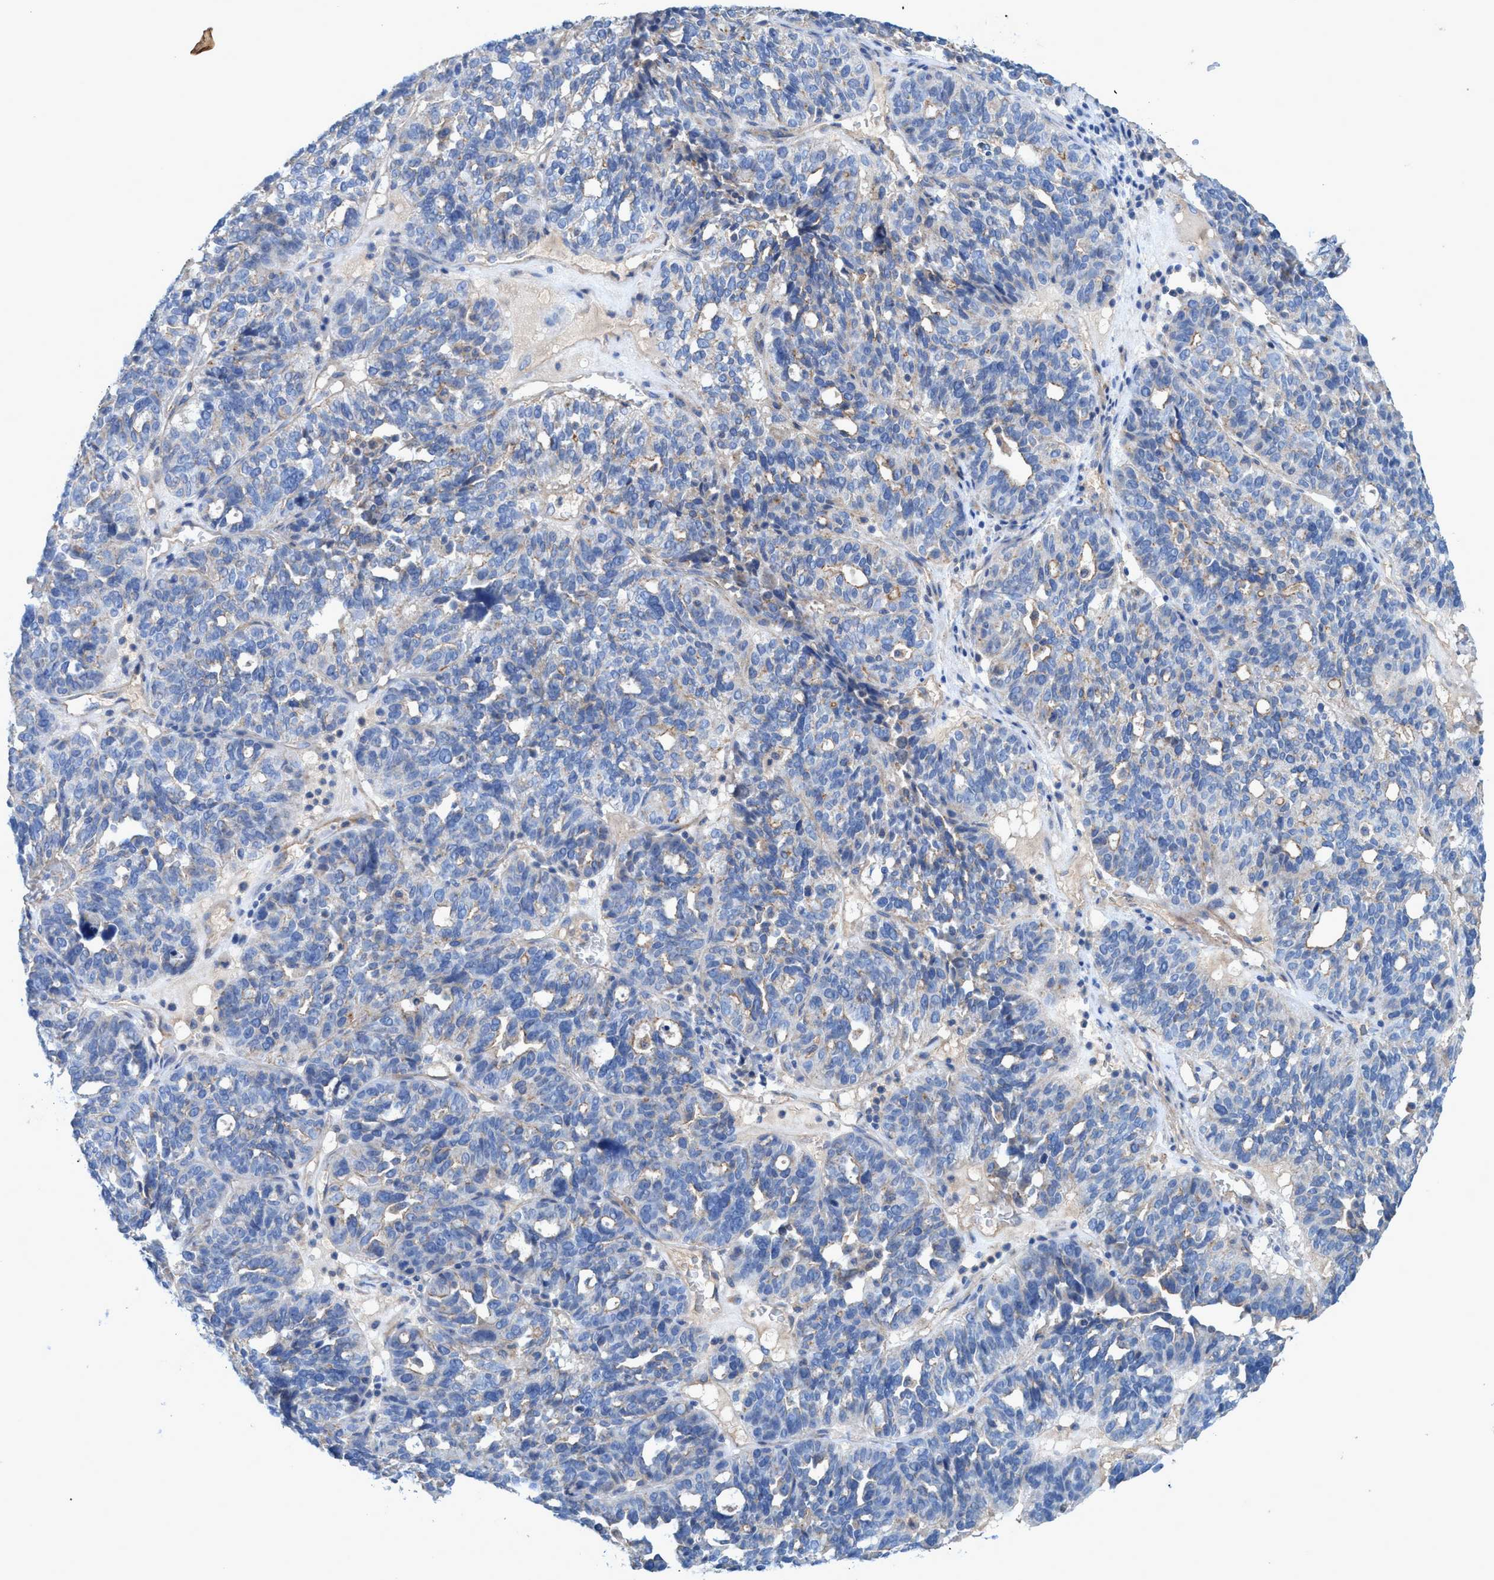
{"staining": {"intensity": "weak", "quantity": "<25%", "location": "cytoplasmic/membranous"}, "tissue": "ovarian cancer", "cell_type": "Tumor cells", "image_type": "cancer", "snomed": [{"axis": "morphology", "description": "Cystadenocarcinoma, serous, NOS"}, {"axis": "topography", "description": "Ovary"}], "caption": "Ovarian serous cystadenocarcinoma stained for a protein using IHC exhibits no positivity tumor cells.", "gene": "GULP1", "patient": {"sex": "female", "age": 59}}